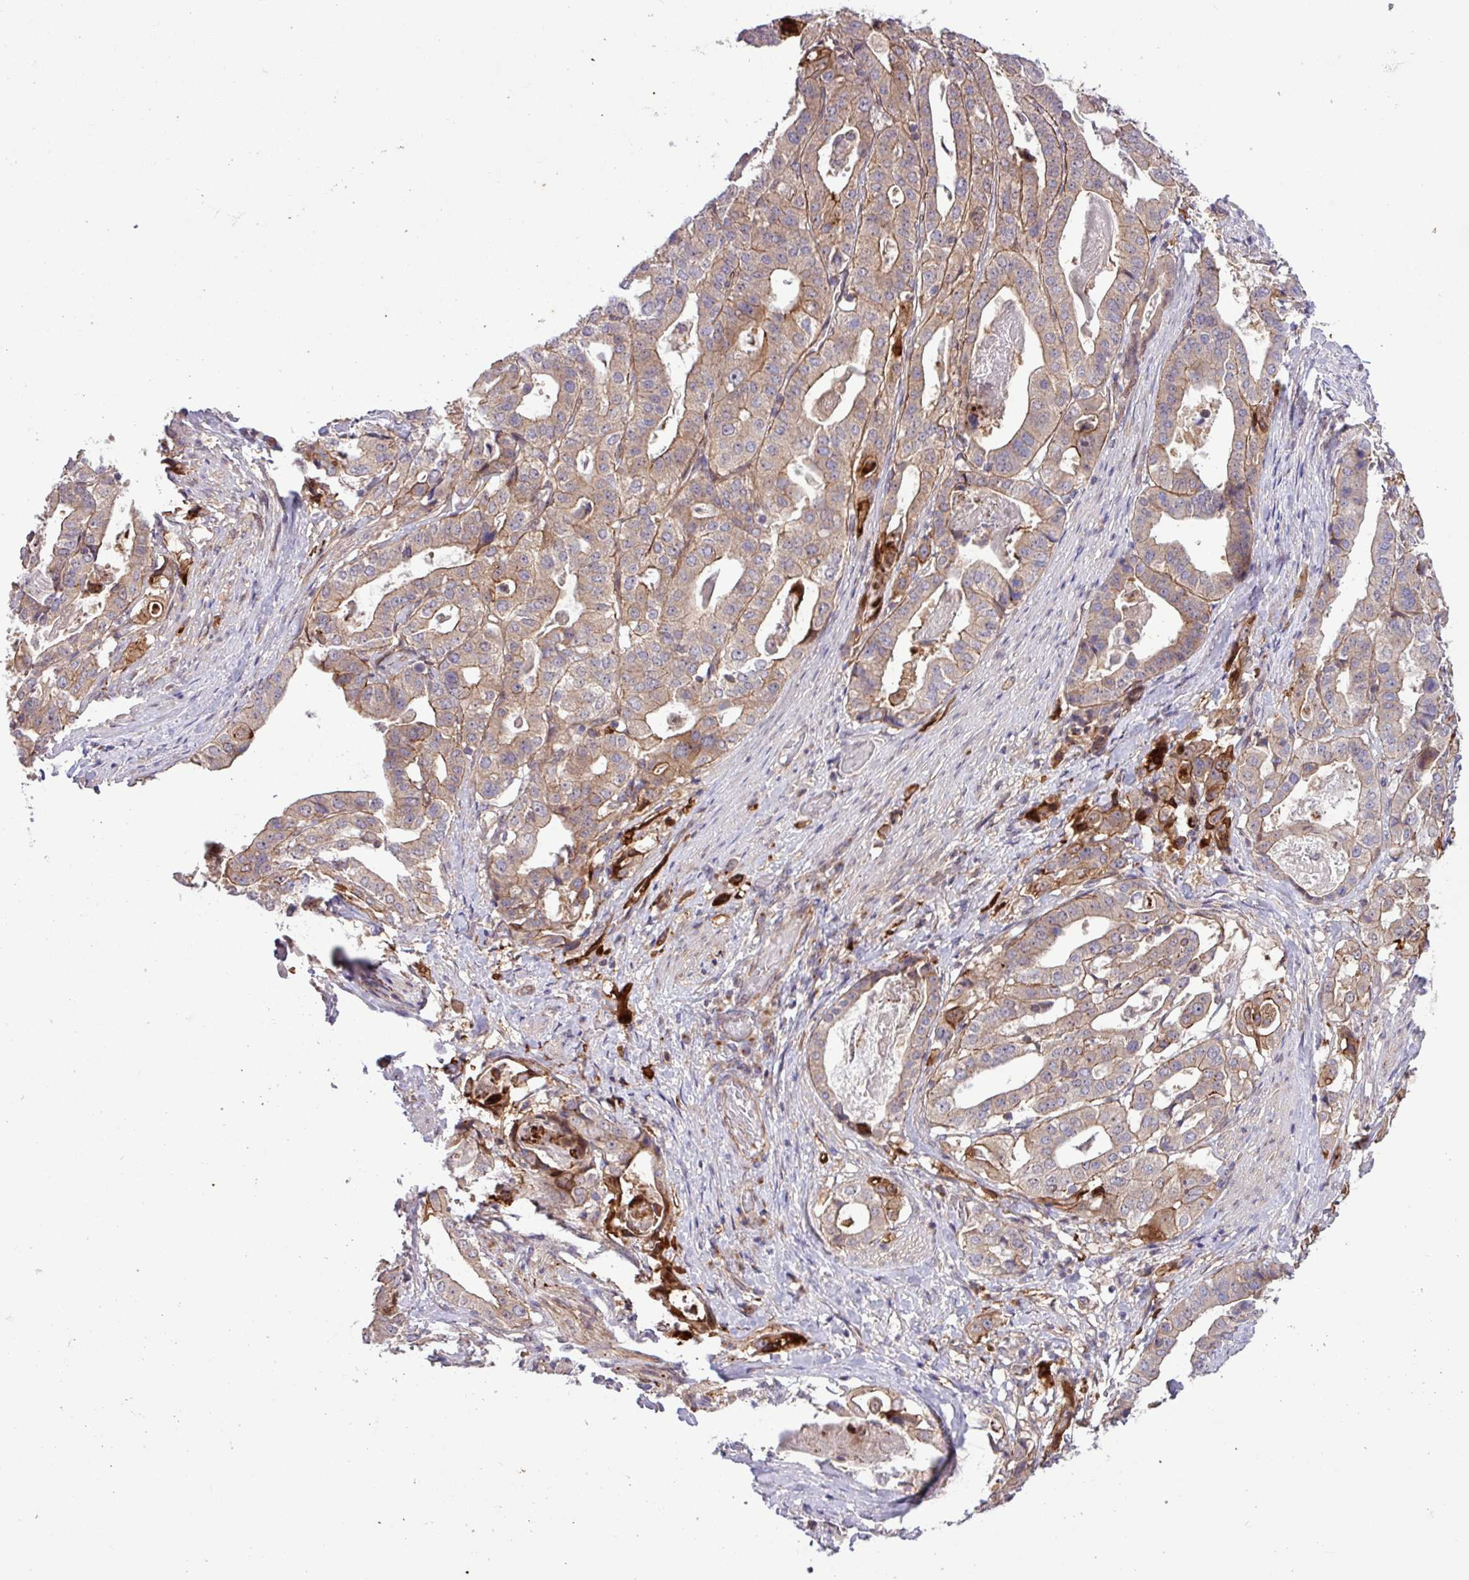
{"staining": {"intensity": "moderate", "quantity": "25%-75%", "location": "cytoplasmic/membranous"}, "tissue": "stomach cancer", "cell_type": "Tumor cells", "image_type": "cancer", "snomed": [{"axis": "morphology", "description": "Adenocarcinoma, NOS"}, {"axis": "topography", "description": "Stomach"}], "caption": "Protein staining by immunohistochemistry demonstrates moderate cytoplasmic/membranous expression in about 25%-75% of tumor cells in adenocarcinoma (stomach).", "gene": "CNTRL", "patient": {"sex": "male", "age": 48}}